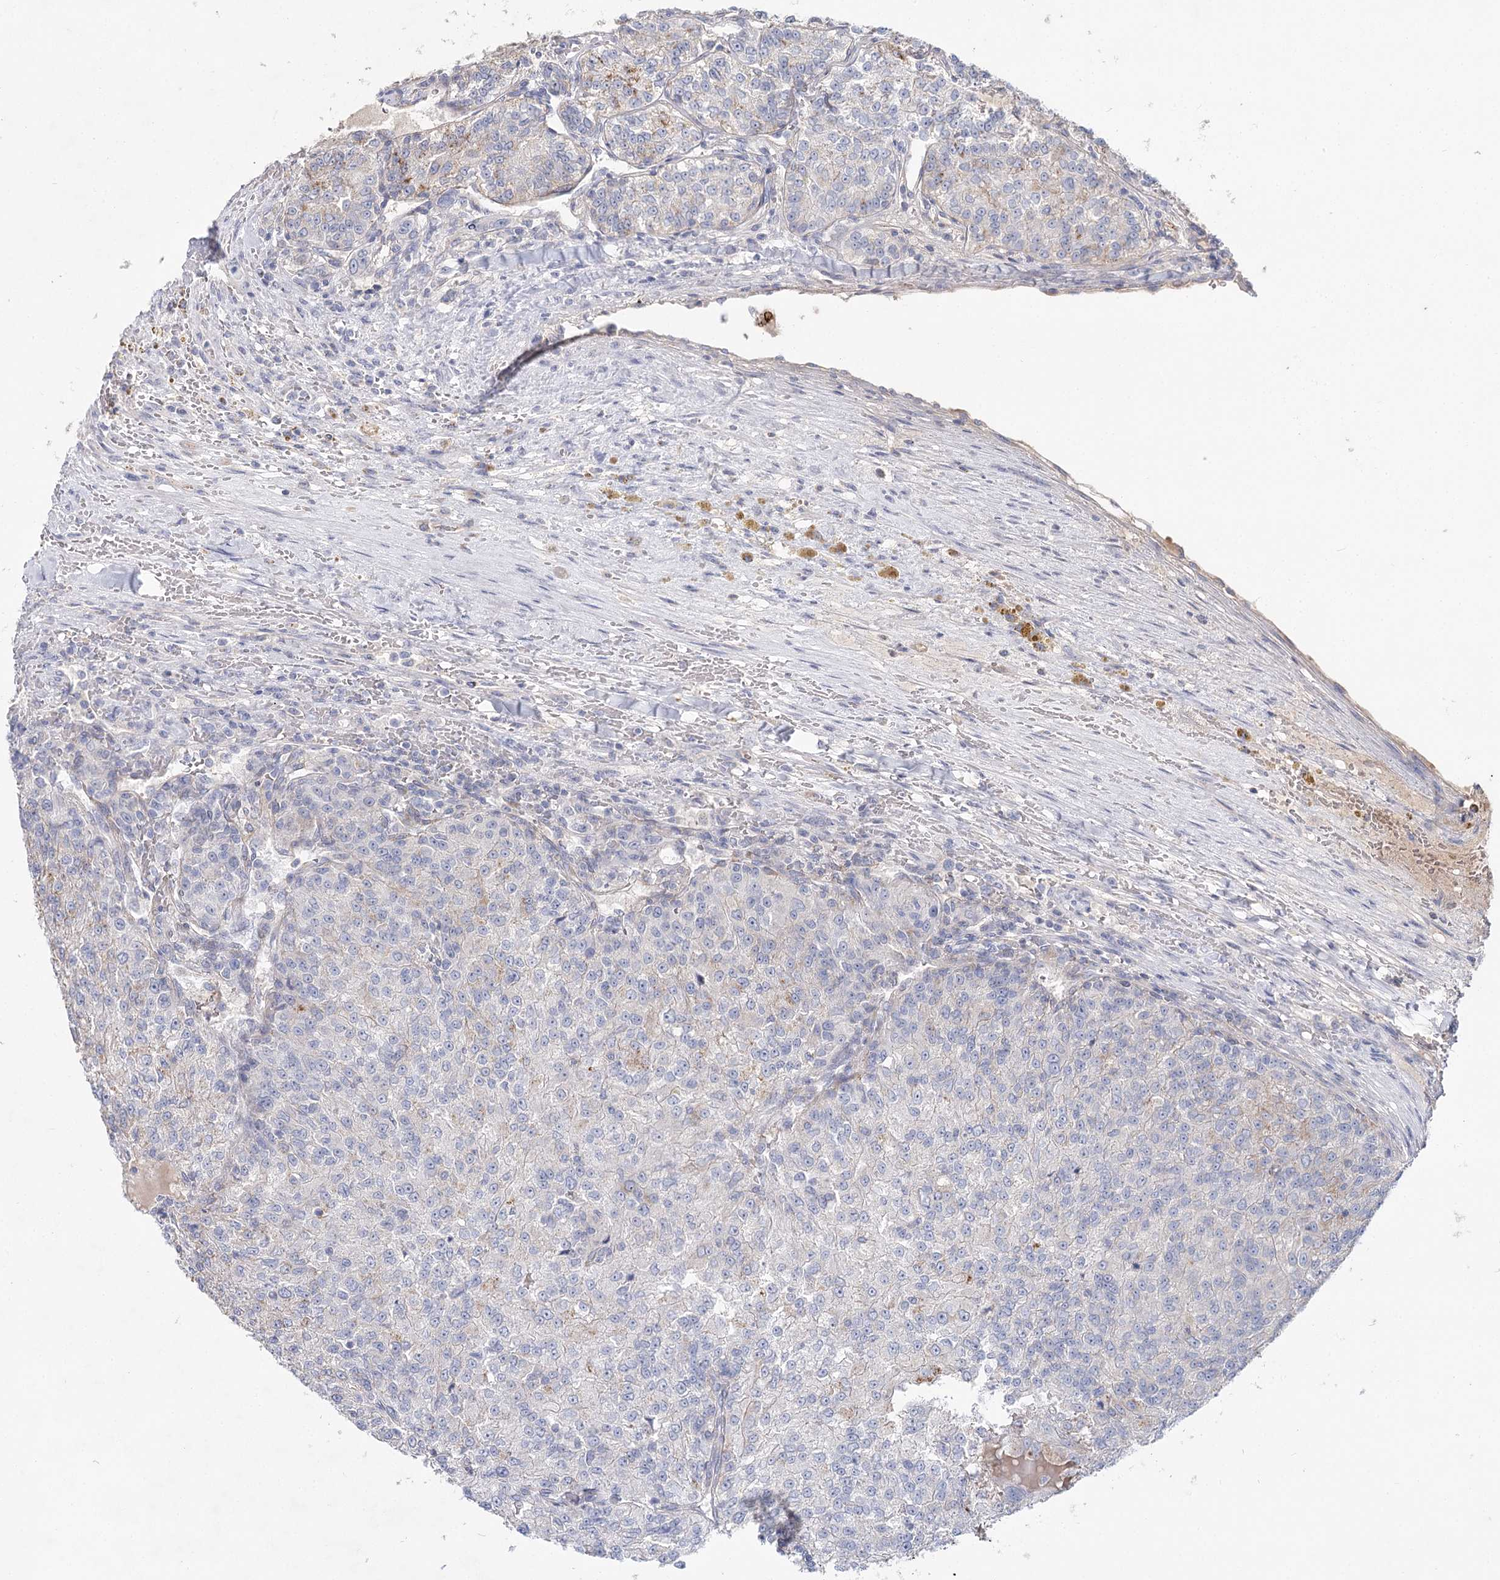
{"staining": {"intensity": "negative", "quantity": "none", "location": "none"}, "tissue": "renal cancer", "cell_type": "Tumor cells", "image_type": "cancer", "snomed": [{"axis": "morphology", "description": "Adenocarcinoma, NOS"}, {"axis": "topography", "description": "Kidney"}], "caption": "Immunohistochemistry (IHC) of renal cancer demonstrates no expression in tumor cells.", "gene": "ARHGAP44", "patient": {"sex": "female", "age": 63}}